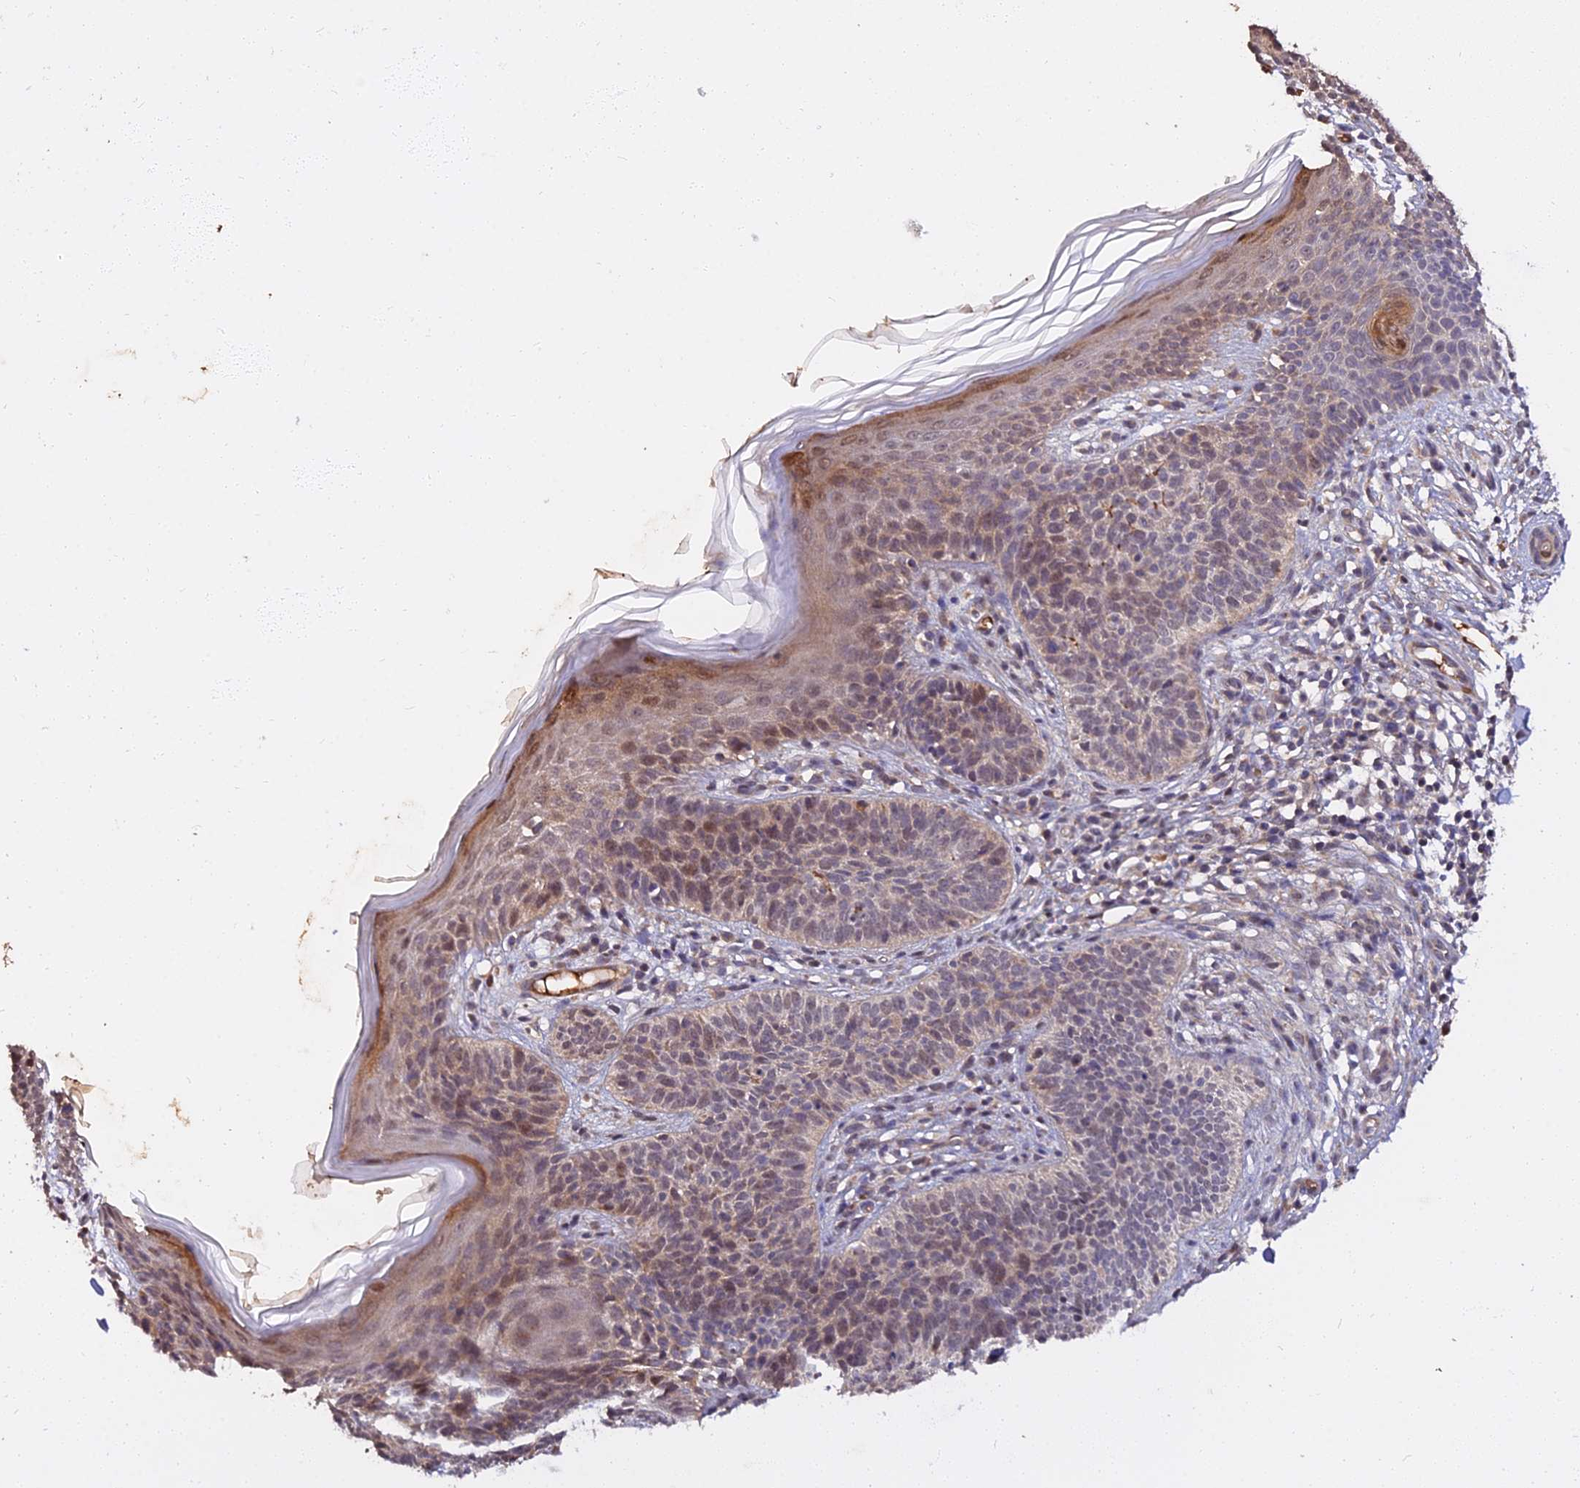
{"staining": {"intensity": "weak", "quantity": "<25%", "location": "cytoplasmic/membranous"}, "tissue": "skin cancer", "cell_type": "Tumor cells", "image_type": "cancer", "snomed": [{"axis": "morphology", "description": "Basal cell carcinoma"}, {"axis": "topography", "description": "Skin"}], "caption": "Photomicrograph shows no significant protein expression in tumor cells of skin cancer.", "gene": "ZDBF2", "patient": {"sex": "female", "age": 66}}